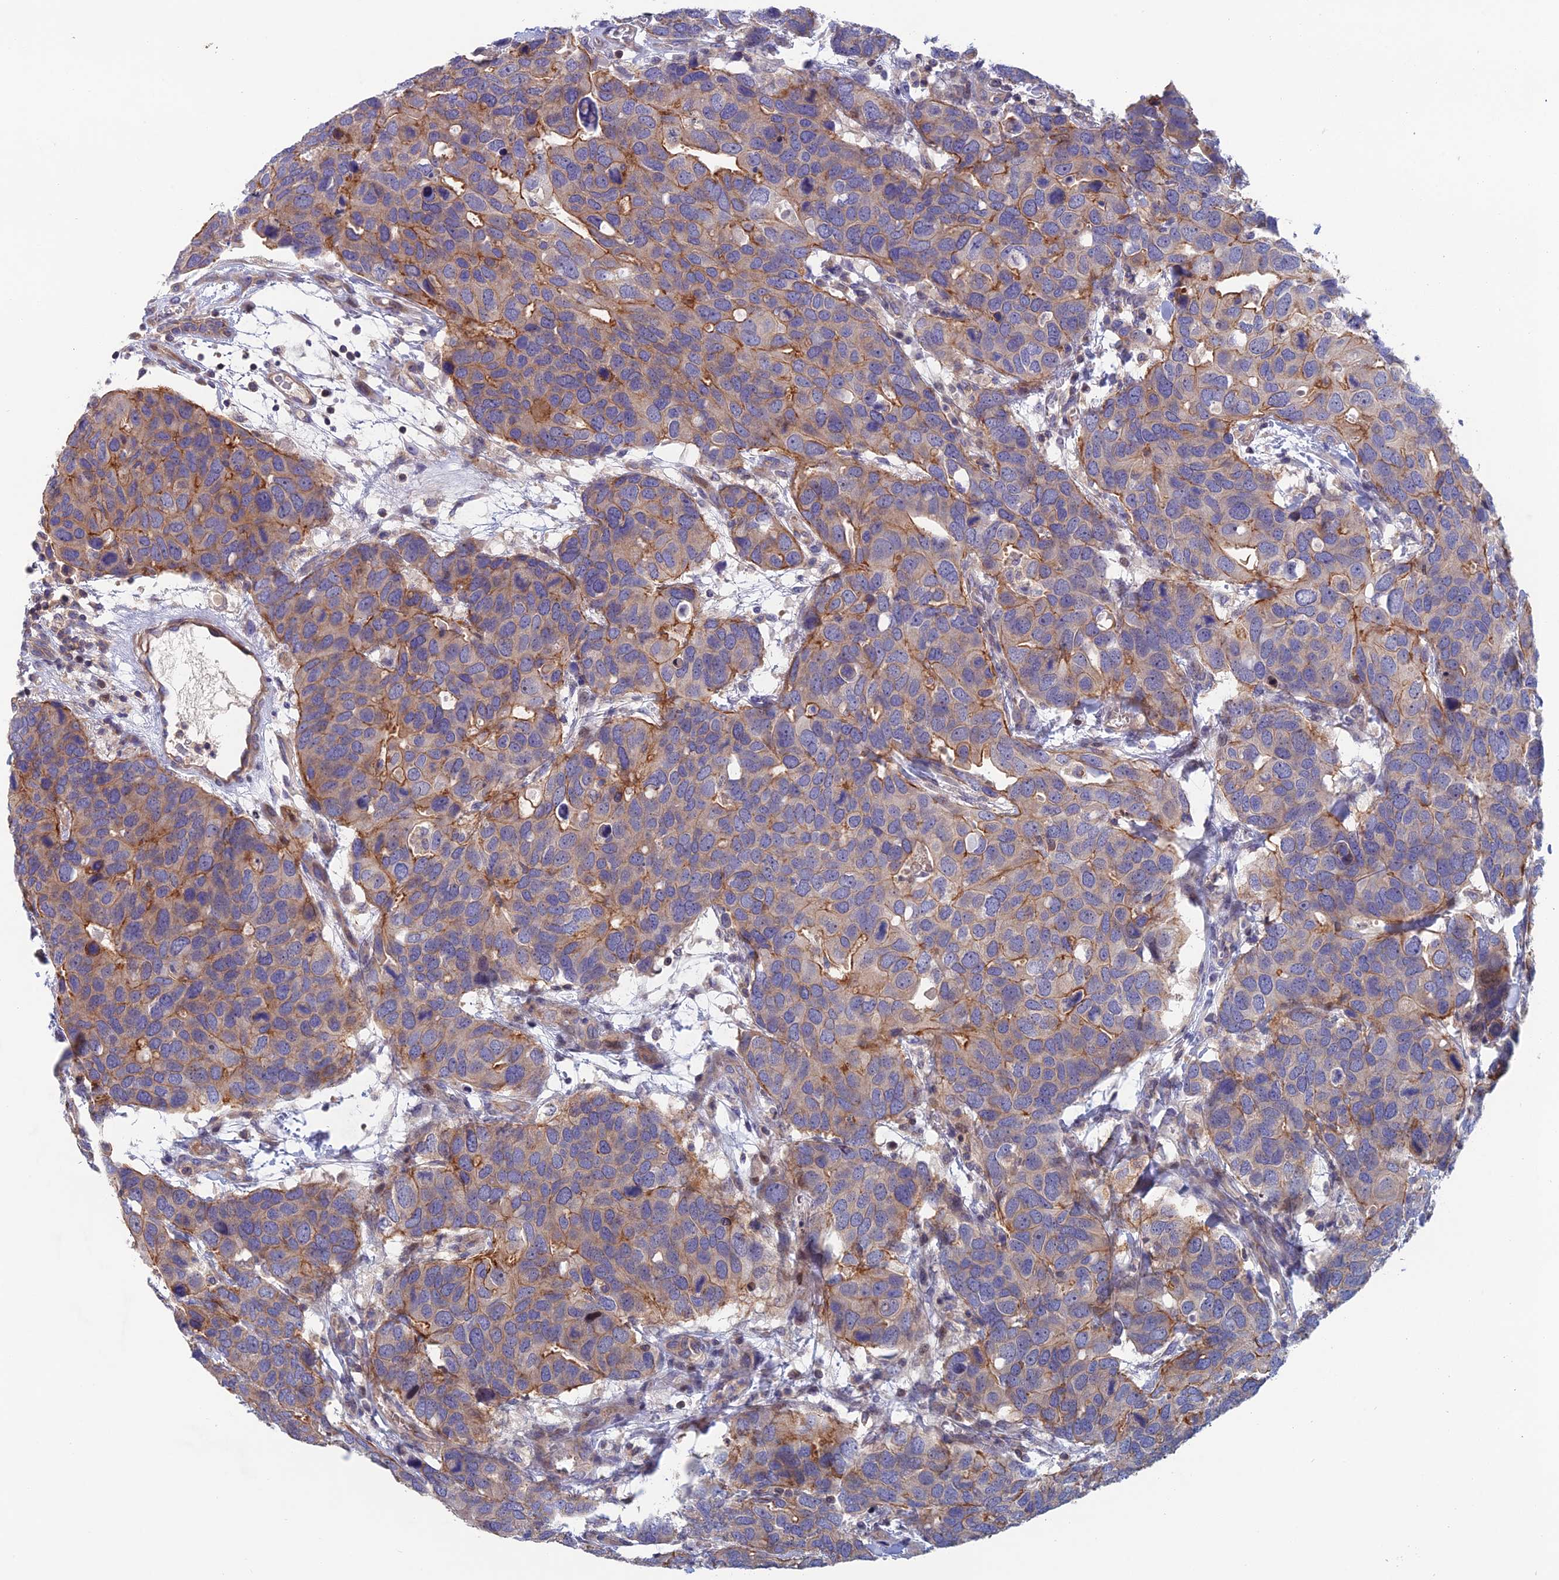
{"staining": {"intensity": "moderate", "quantity": "<25%", "location": "cytoplasmic/membranous"}, "tissue": "breast cancer", "cell_type": "Tumor cells", "image_type": "cancer", "snomed": [{"axis": "morphology", "description": "Duct carcinoma"}, {"axis": "topography", "description": "Breast"}], "caption": "The histopathology image demonstrates a brown stain indicating the presence of a protein in the cytoplasmic/membranous of tumor cells in invasive ductal carcinoma (breast).", "gene": "USP37", "patient": {"sex": "female", "age": 83}}